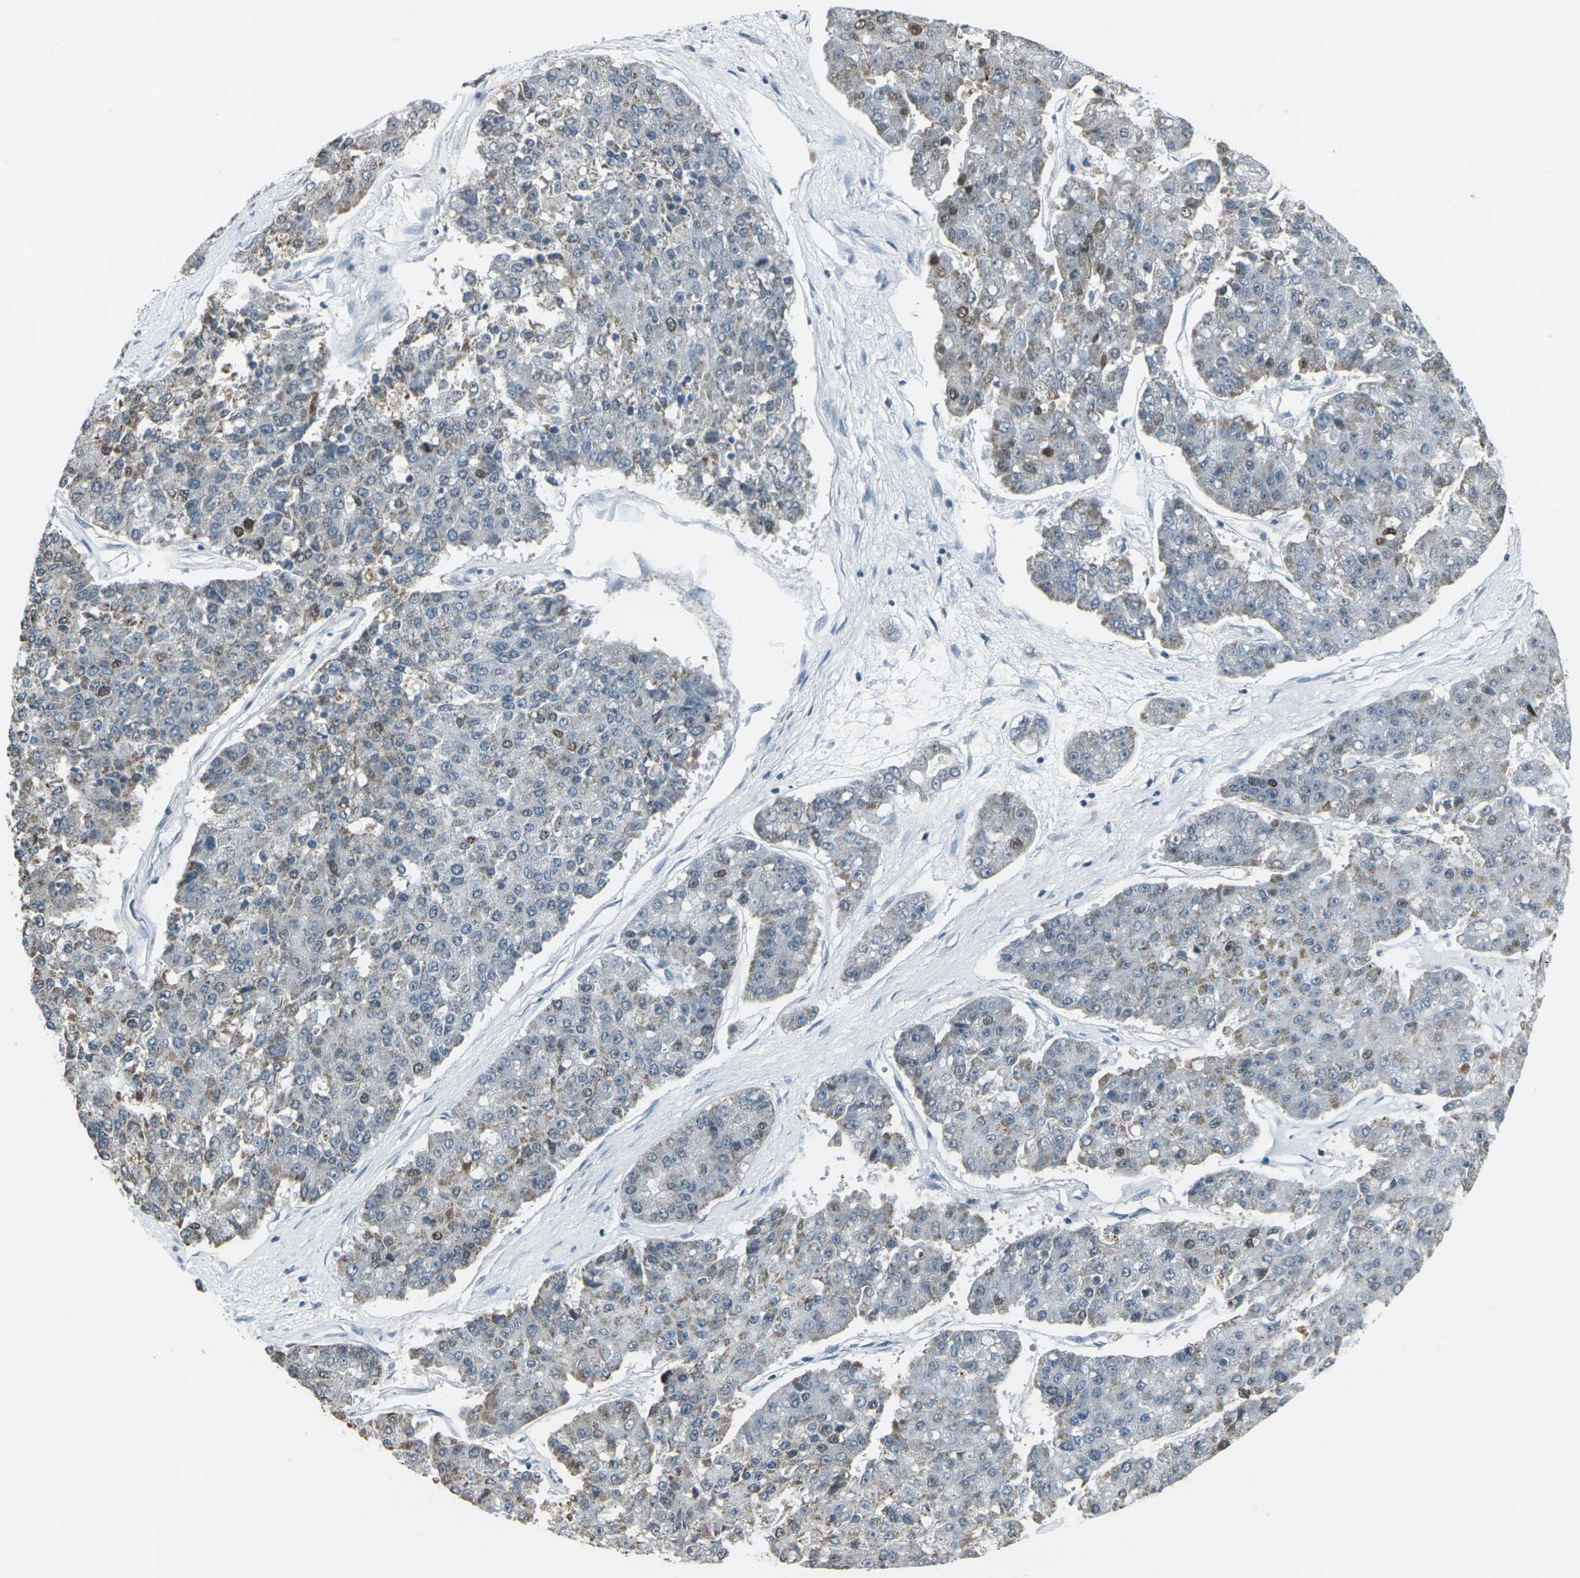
{"staining": {"intensity": "moderate", "quantity": "<25%", "location": "cytoplasmic/membranous,nuclear"}, "tissue": "pancreatic cancer", "cell_type": "Tumor cells", "image_type": "cancer", "snomed": [{"axis": "morphology", "description": "Adenocarcinoma, NOS"}, {"axis": "topography", "description": "Pancreas"}], "caption": "Immunohistochemical staining of pancreatic adenocarcinoma reveals low levels of moderate cytoplasmic/membranous and nuclear staining in about <25% of tumor cells.", "gene": "H2BC1", "patient": {"sex": "male", "age": 50}}